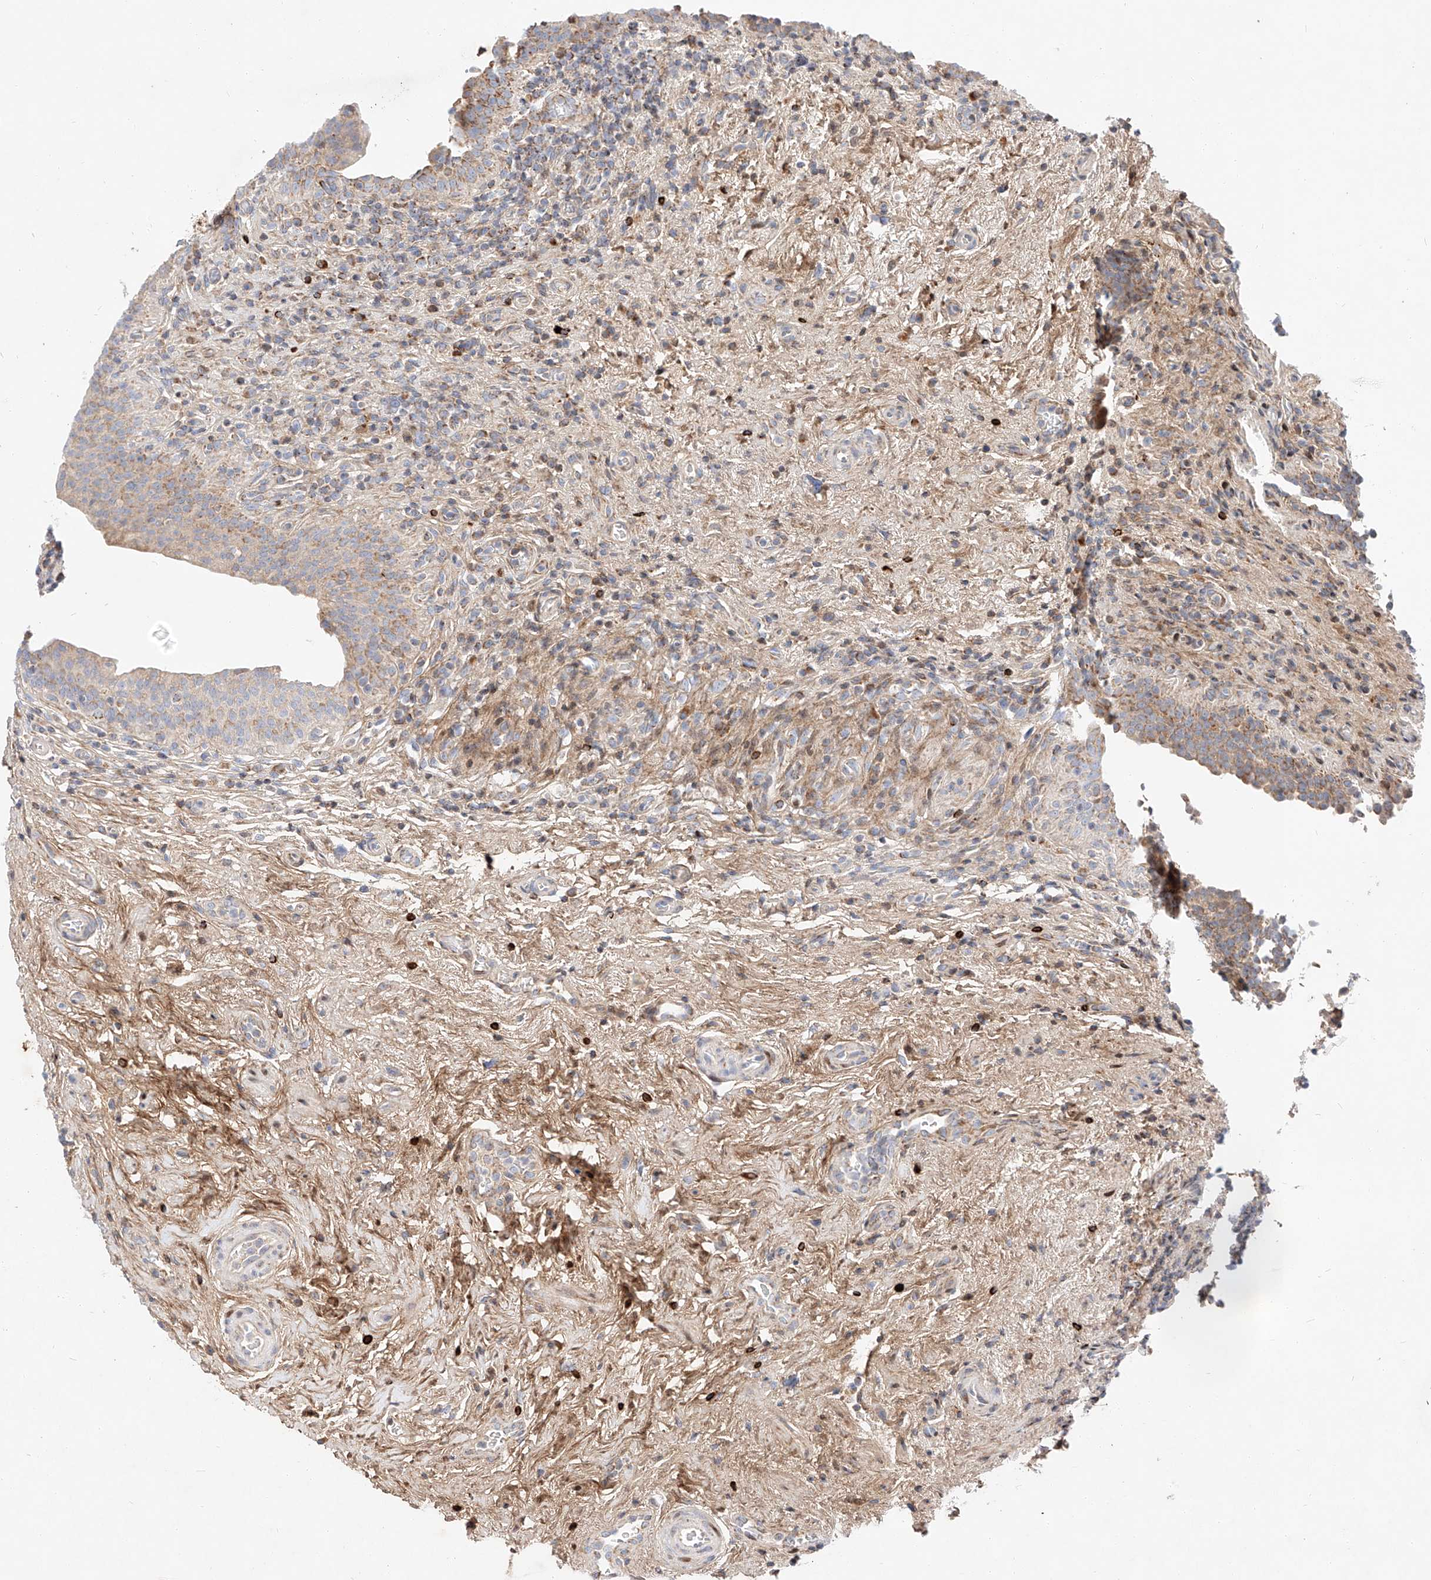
{"staining": {"intensity": "moderate", "quantity": "25%-75%", "location": "cytoplasmic/membranous,nuclear"}, "tissue": "urinary bladder", "cell_type": "Urothelial cells", "image_type": "normal", "snomed": [{"axis": "morphology", "description": "Normal tissue, NOS"}, {"axis": "topography", "description": "Urinary bladder"}], "caption": "Urinary bladder stained for a protein (brown) reveals moderate cytoplasmic/membranous,nuclear positive positivity in about 25%-75% of urothelial cells.", "gene": "OSGEPL1", "patient": {"sex": "male", "age": 83}}